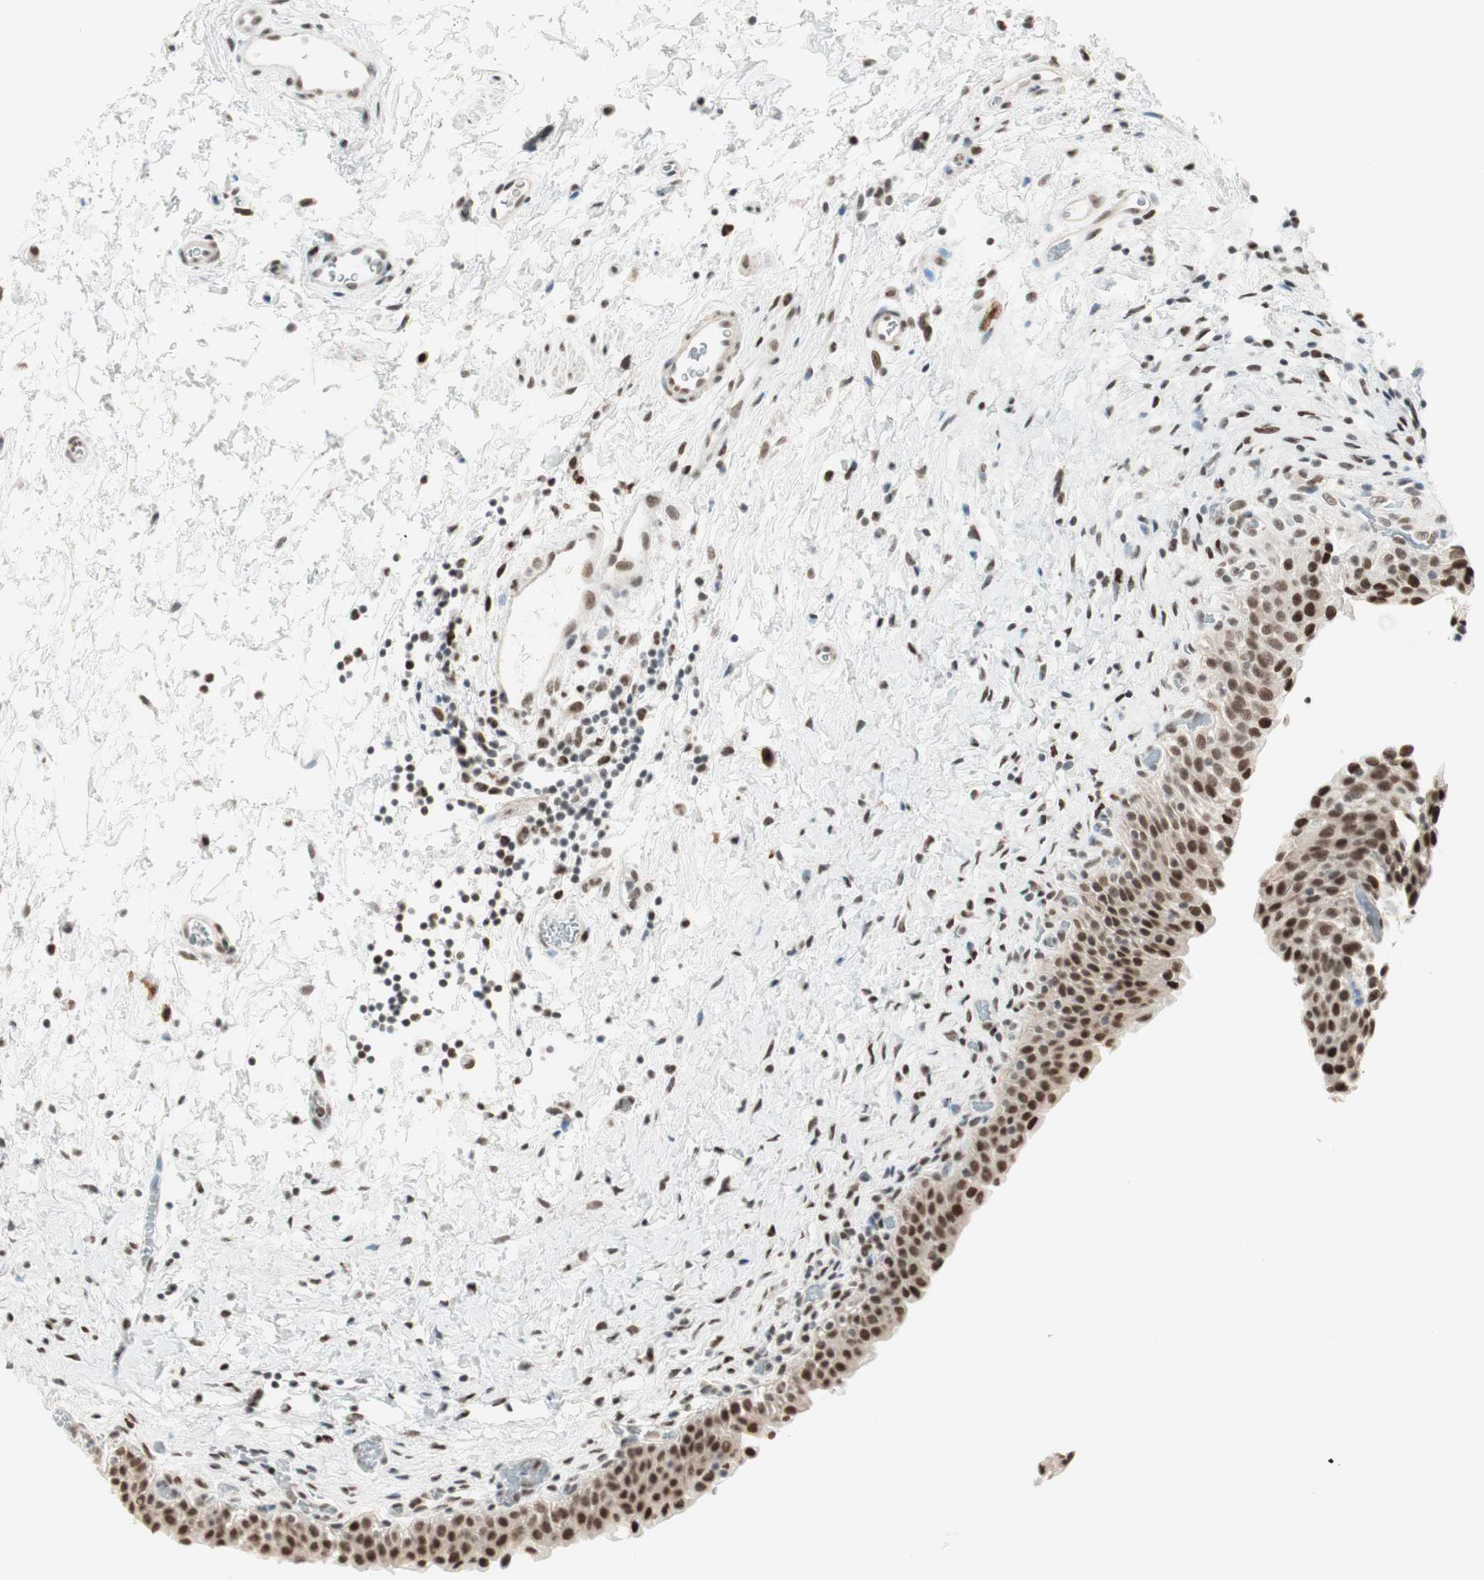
{"staining": {"intensity": "strong", "quantity": ">75%", "location": "nuclear"}, "tissue": "urinary bladder", "cell_type": "Urothelial cells", "image_type": "normal", "snomed": [{"axis": "morphology", "description": "Normal tissue, NOS"}, {"axis": "topography", "description": "Urinary bladder"}], "caption": "Protein analysis of benign urinary bladder displays strong nuclear staining in about >75% of urothelial cells.", "gene": "SMARCE1", "patient": {"sex": "male", "age": 51}}